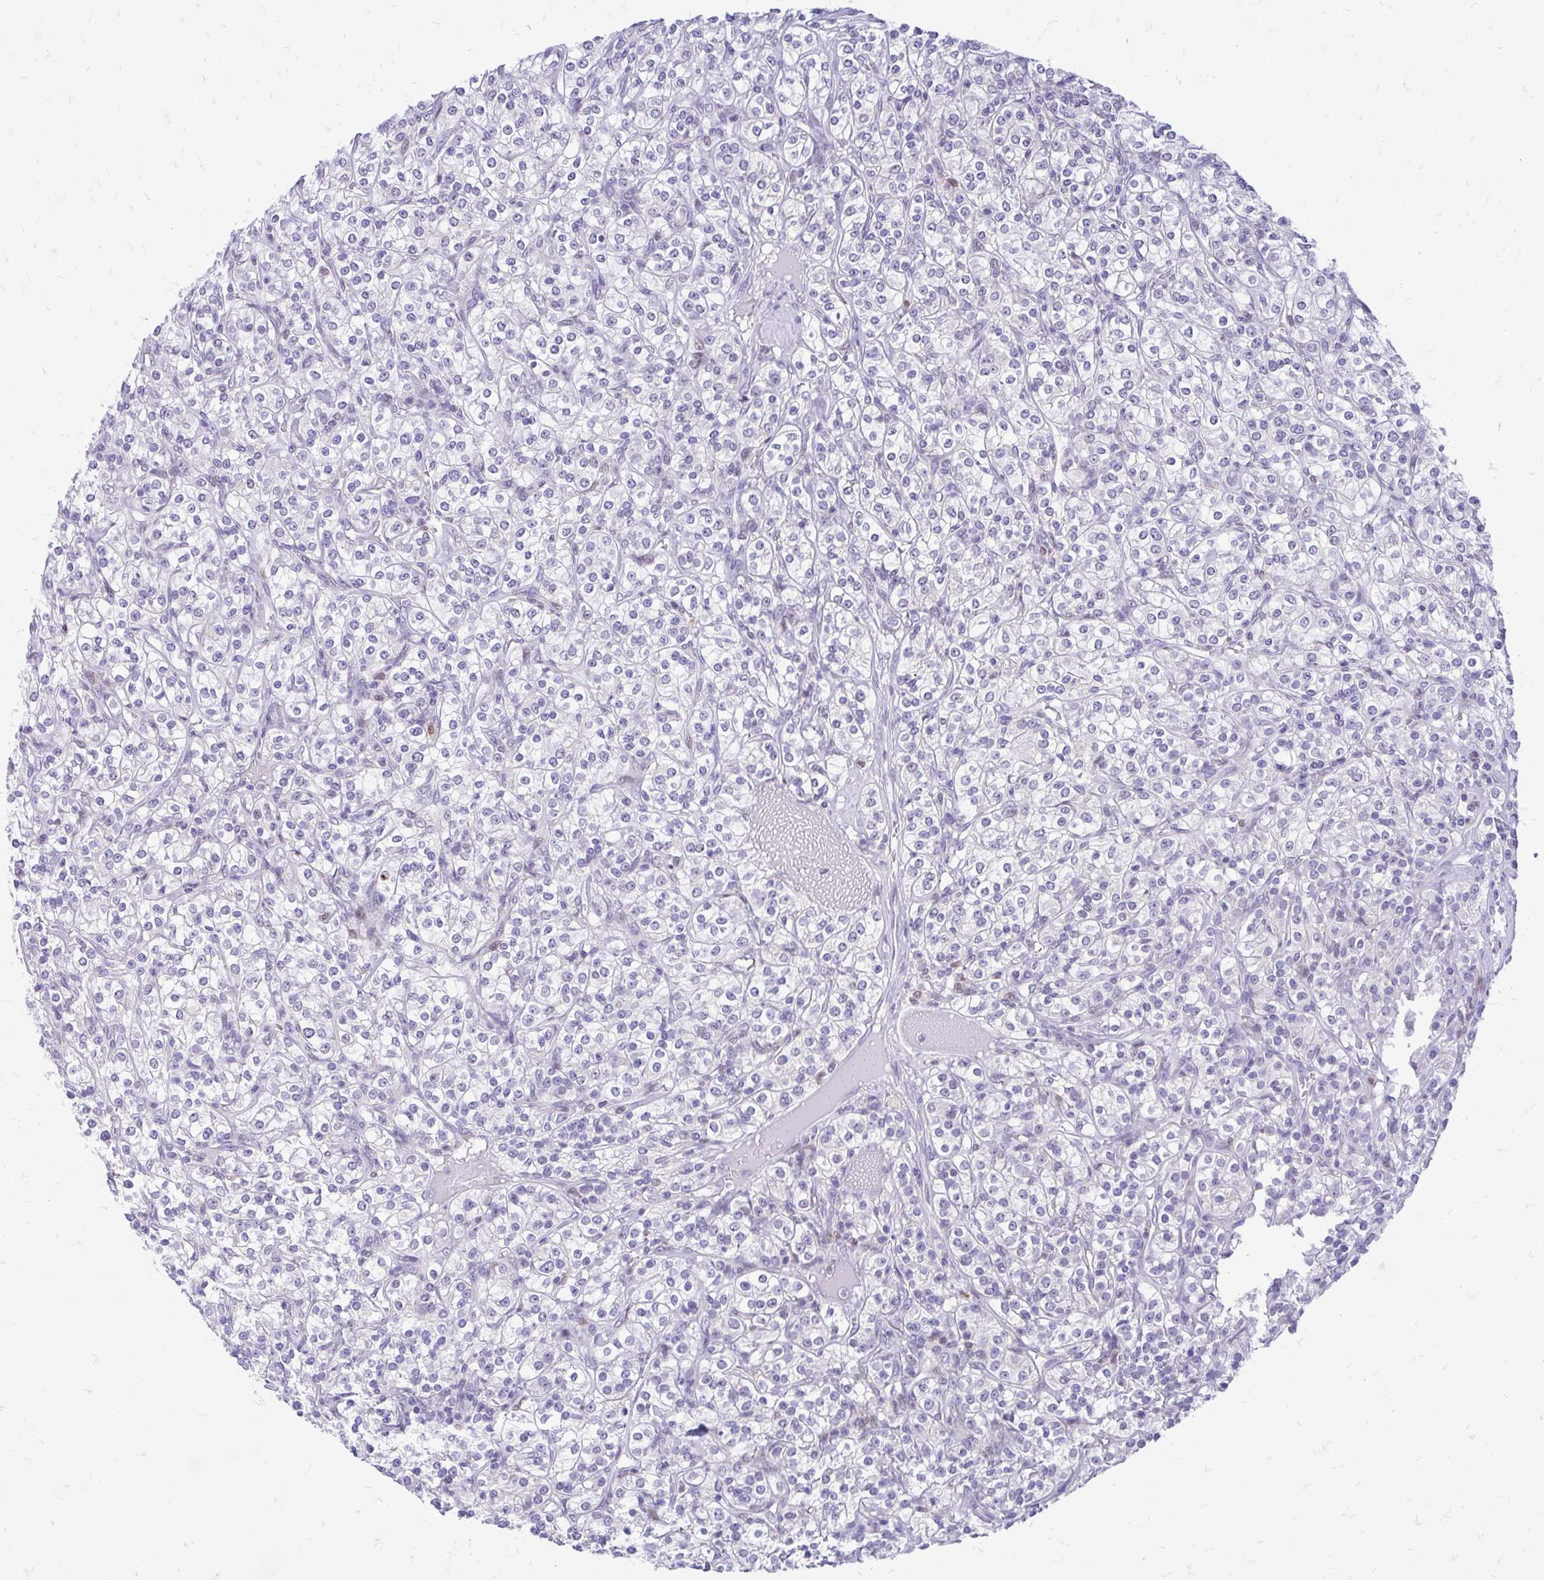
{"staining": {"intensity": "negative", "quantity": "none", "location": "none"}, "tissue": "renal cancer", "cell_type": "Tumor cells", "image_type": "cancer", "snomed": [{"axis": "morphology", "description": "Adenocarcinoma, NOS"}, {"axis": "topography", "description": "Kidney"}], "caption": "Immunohistochemistry (IHC) micrograph of human renal cancer (adenocarcinoma) stained for a protein (brown), which exhibits no expression in tumor cells.", "gene": "GLB1L2", "patient": {"sex": "male", "age": 77}}